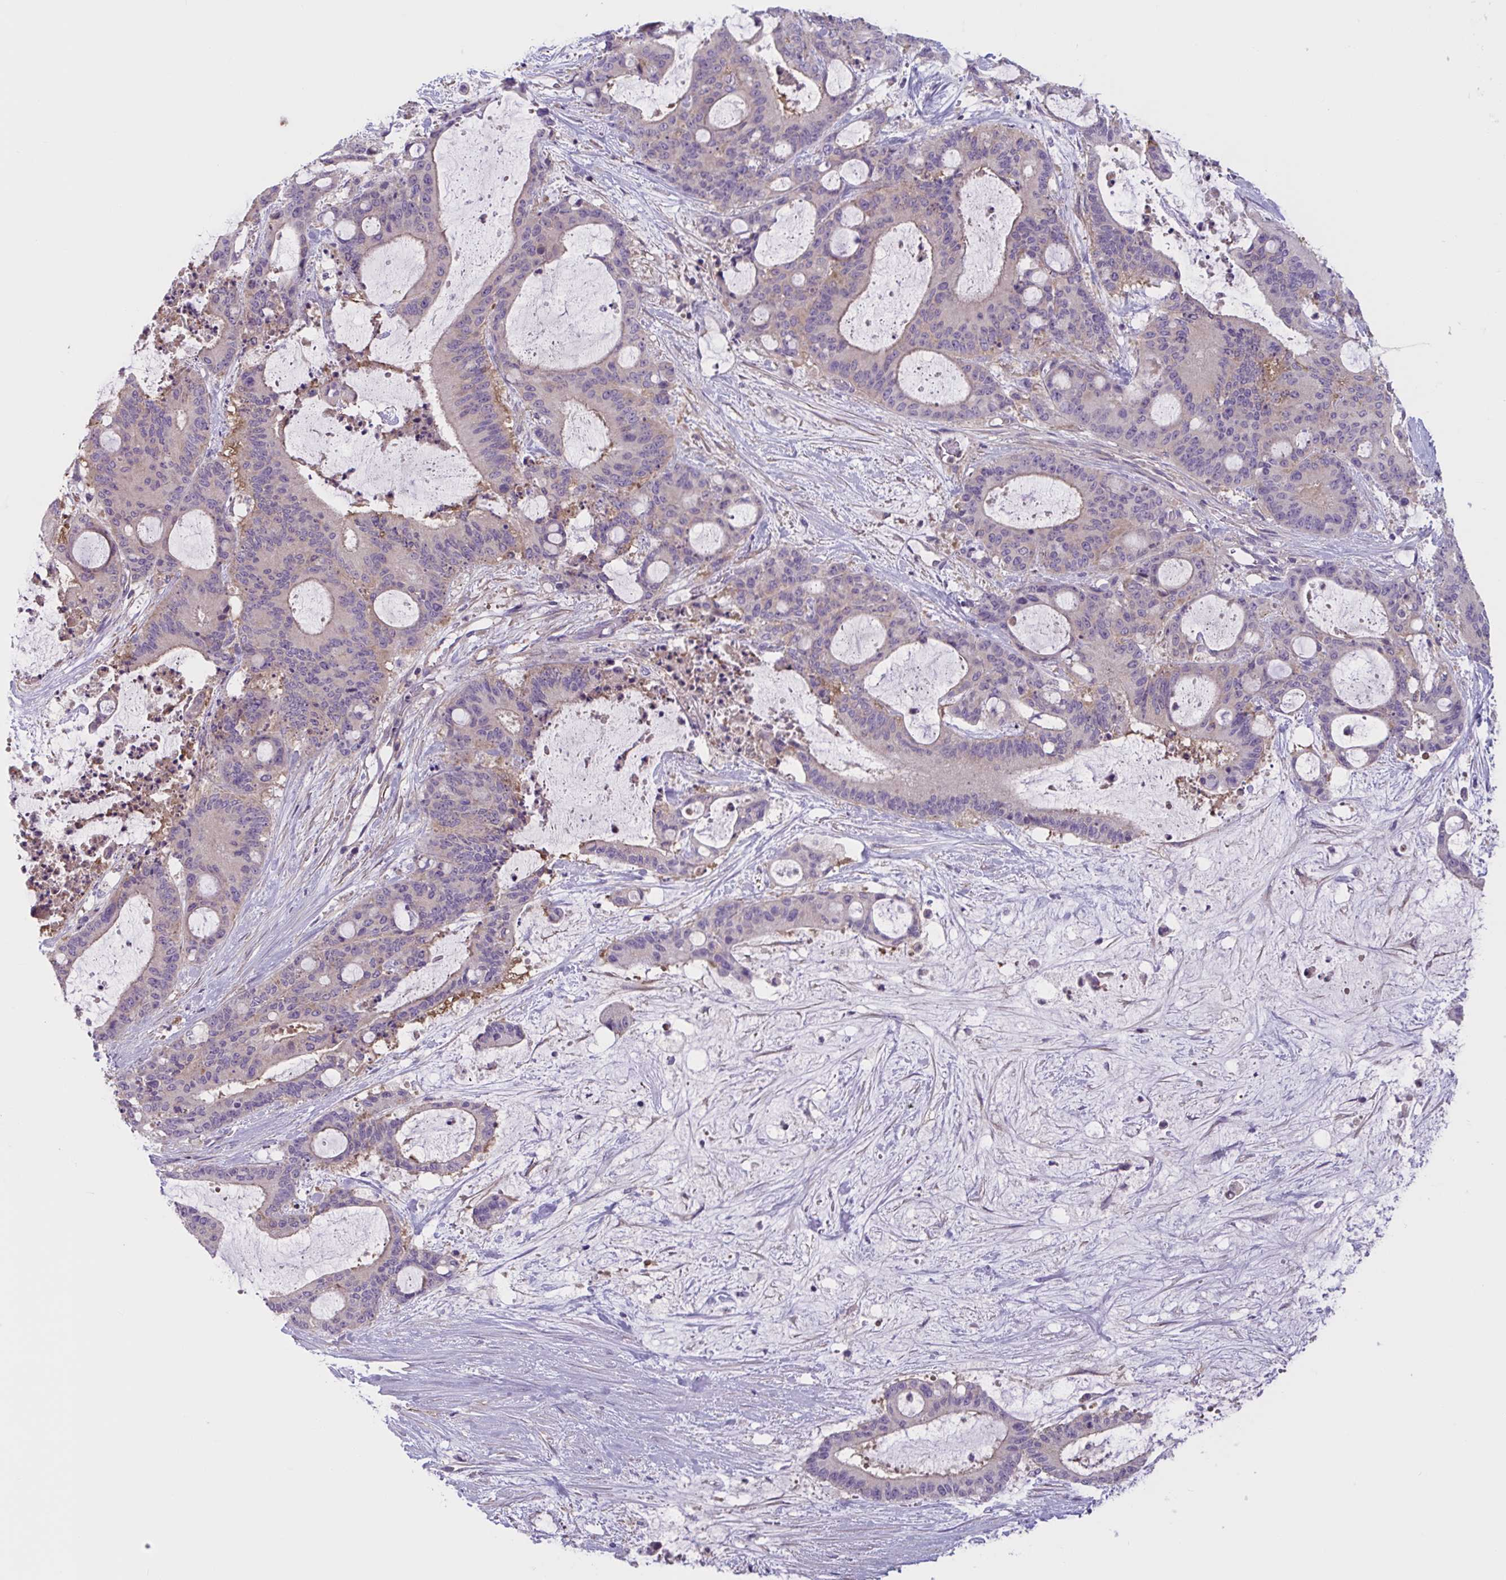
{"staining": {"intensity": "negative", "quantity": "none", "location": "none"}, "tissue": "liver cancer", "cell_type": "Tumor cells", "image_type": "cancer", "snomed": [{"axis": "morphology", "description": "Normal tissue, NOS"}, {"axis": "morphology", "description": "Cholangiocarcinoma"}, {"axis": "topography", "description": "Liver"}, {"axis": "topography", "description": "Peripheral nerve tissue"}], "caption": "This is a image of IHC staining of liver cholangiocarcinoma, which shows no expression in tumor cells.", "gene": "WNT9B", "patient": {"sex": "female", "age": 73}}